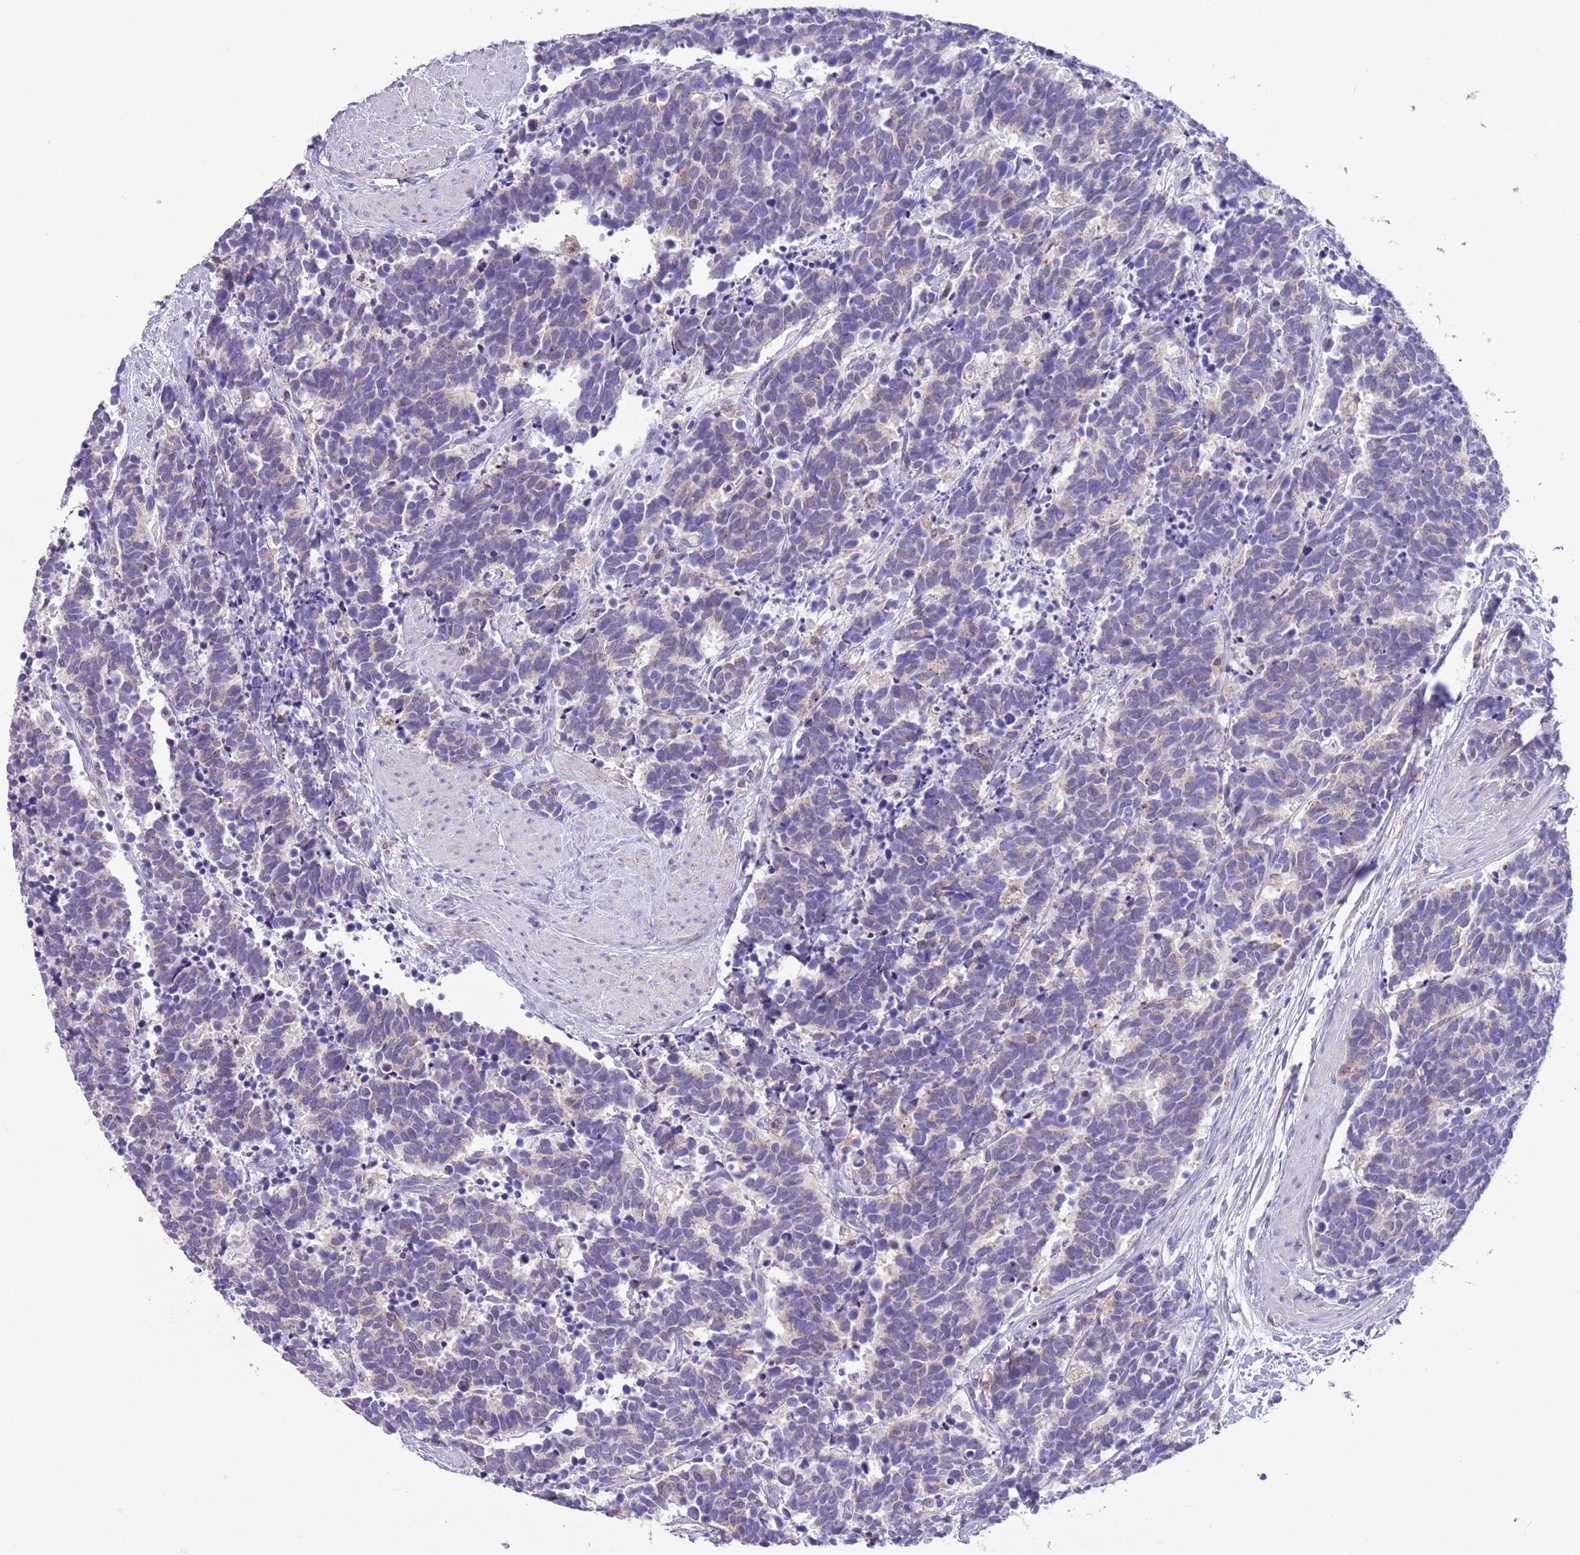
{"staining": {"intensity": "negative", "quantity": "none", "location": "none"}, "tissue": "carcinoid", "cell_type": "Tumor cells", "image_type": "cancer", "snomed": [{"axis": "morphology", "description": "Carcinoma, NOS"}, {"axis": "morphology", "description": "Carcinoid, malignant, NOS"}, {"axis": "topography", "description": "Prostate"}], "caption": "This is an immunohistochemistry micrograph of human carcinoid (malignant). There is no expression in tumor cells.", "gene": "PFKFB2", "patient": {"sex": "male", "age": 57}}